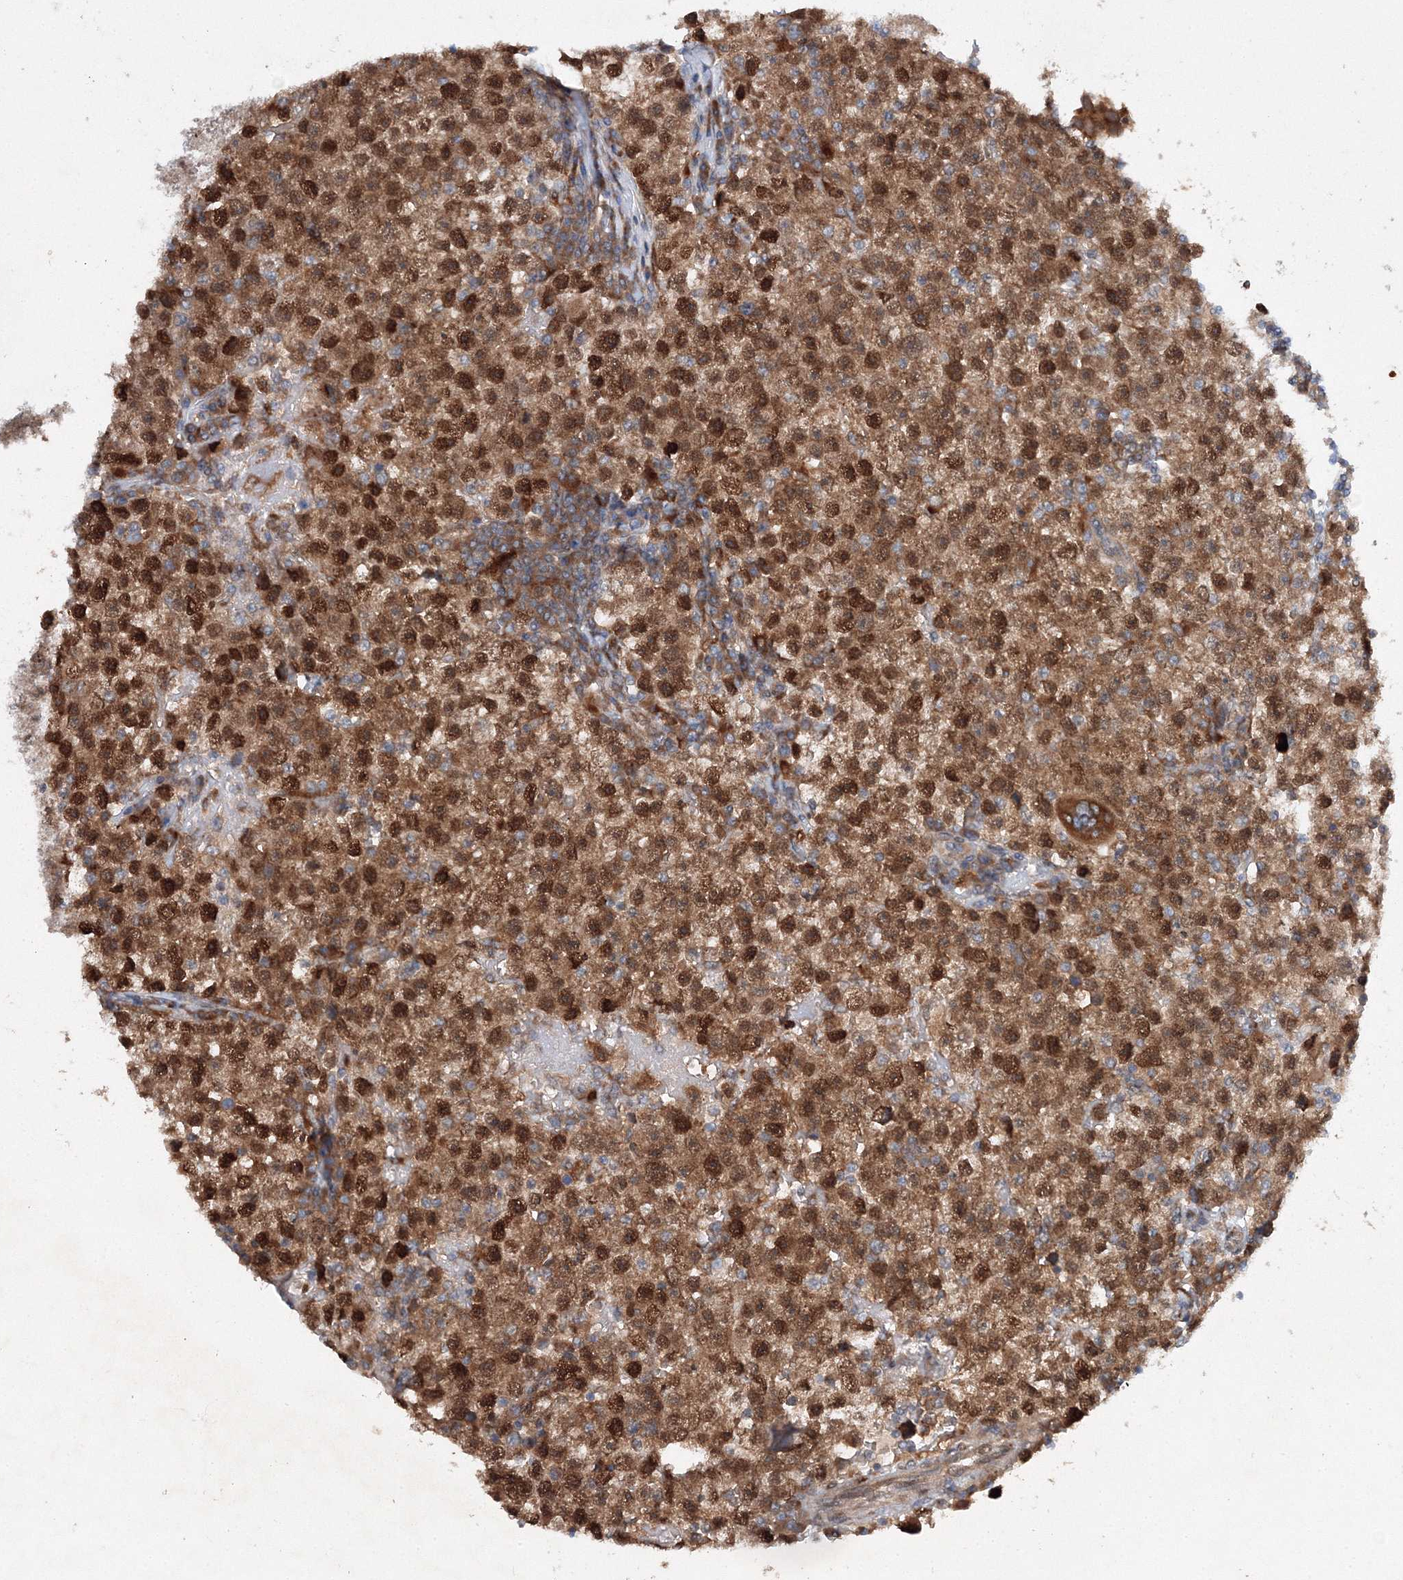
{"staining": {"intensity": "strong", "quantity": ">75%", "location": "cytoplasmic/membranous,nuclear"}, "tissue": "testis cancer", "cell_type": "Tumor cells", "image_type": "cancer", "snomed": [{"axis": "morphology", "description": "Seminoma, NOS"}, {"axis": "topography", "description": "Testis"}], "caption": "Tumor cells show strong cytoplasmic/membranous and nuclear expression in about >75% of cells in seminoma (testis).", "gene": "SLC36A1", "patient": {"sex": "male", "age": 22}}